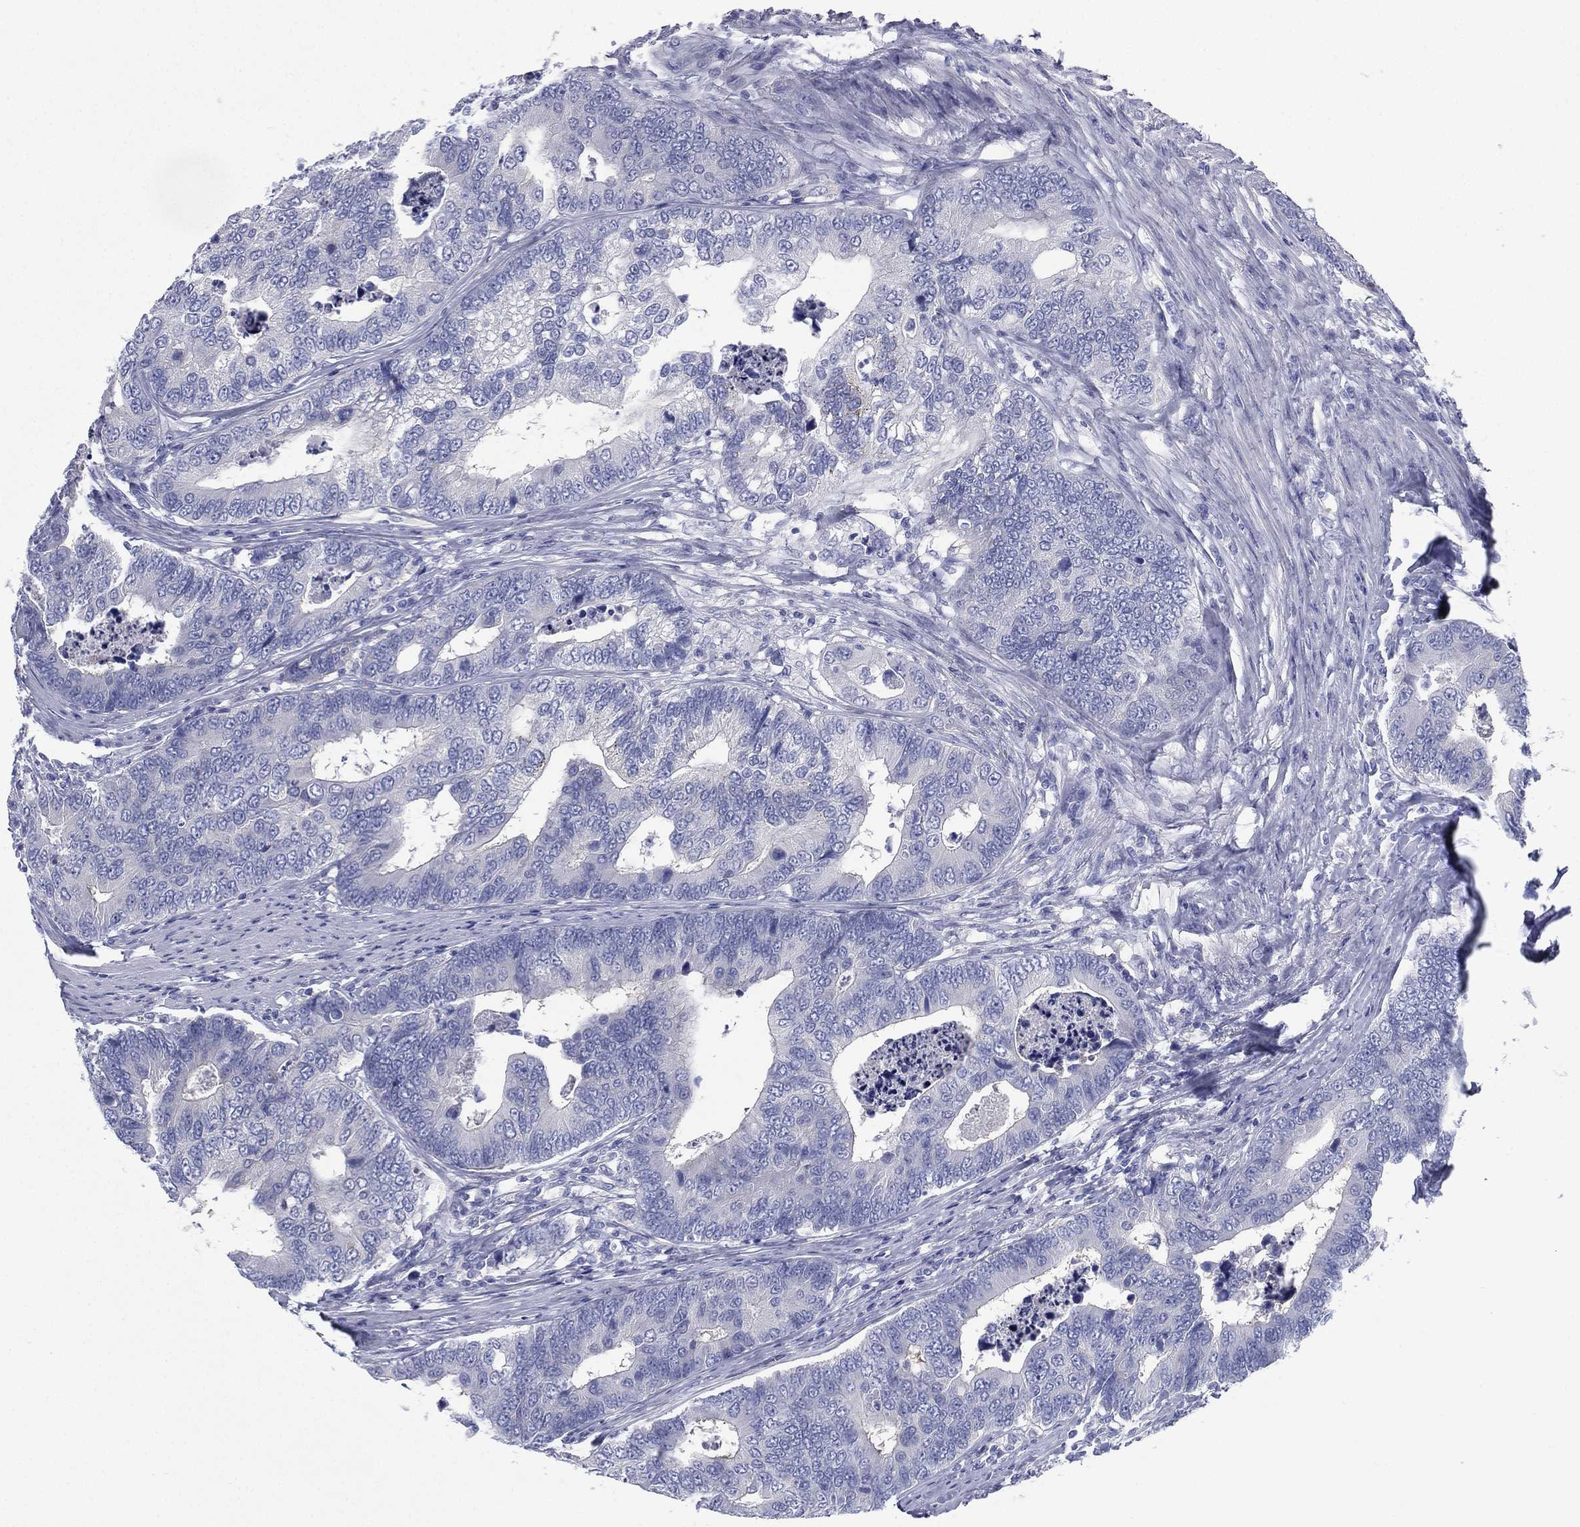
{"staining": {"intensity": "negative", "quantity": "none", "location": "none"}, "tissue": "colorectal cancer", "cell_type": "Tumor cells", "image_type": "cancer", "snomed": [{"axis": "morphology", "description": "Adenocarcinoma, NOS"}, {"axis": "topography", "description": "Colon"}], "caption": "This is a image of IHC staining of adenocarcinoma (colorectal), which shows no staining in tumor cells.", "gene": "FCER2", "patient": {"sex": "female", "age": 72}}